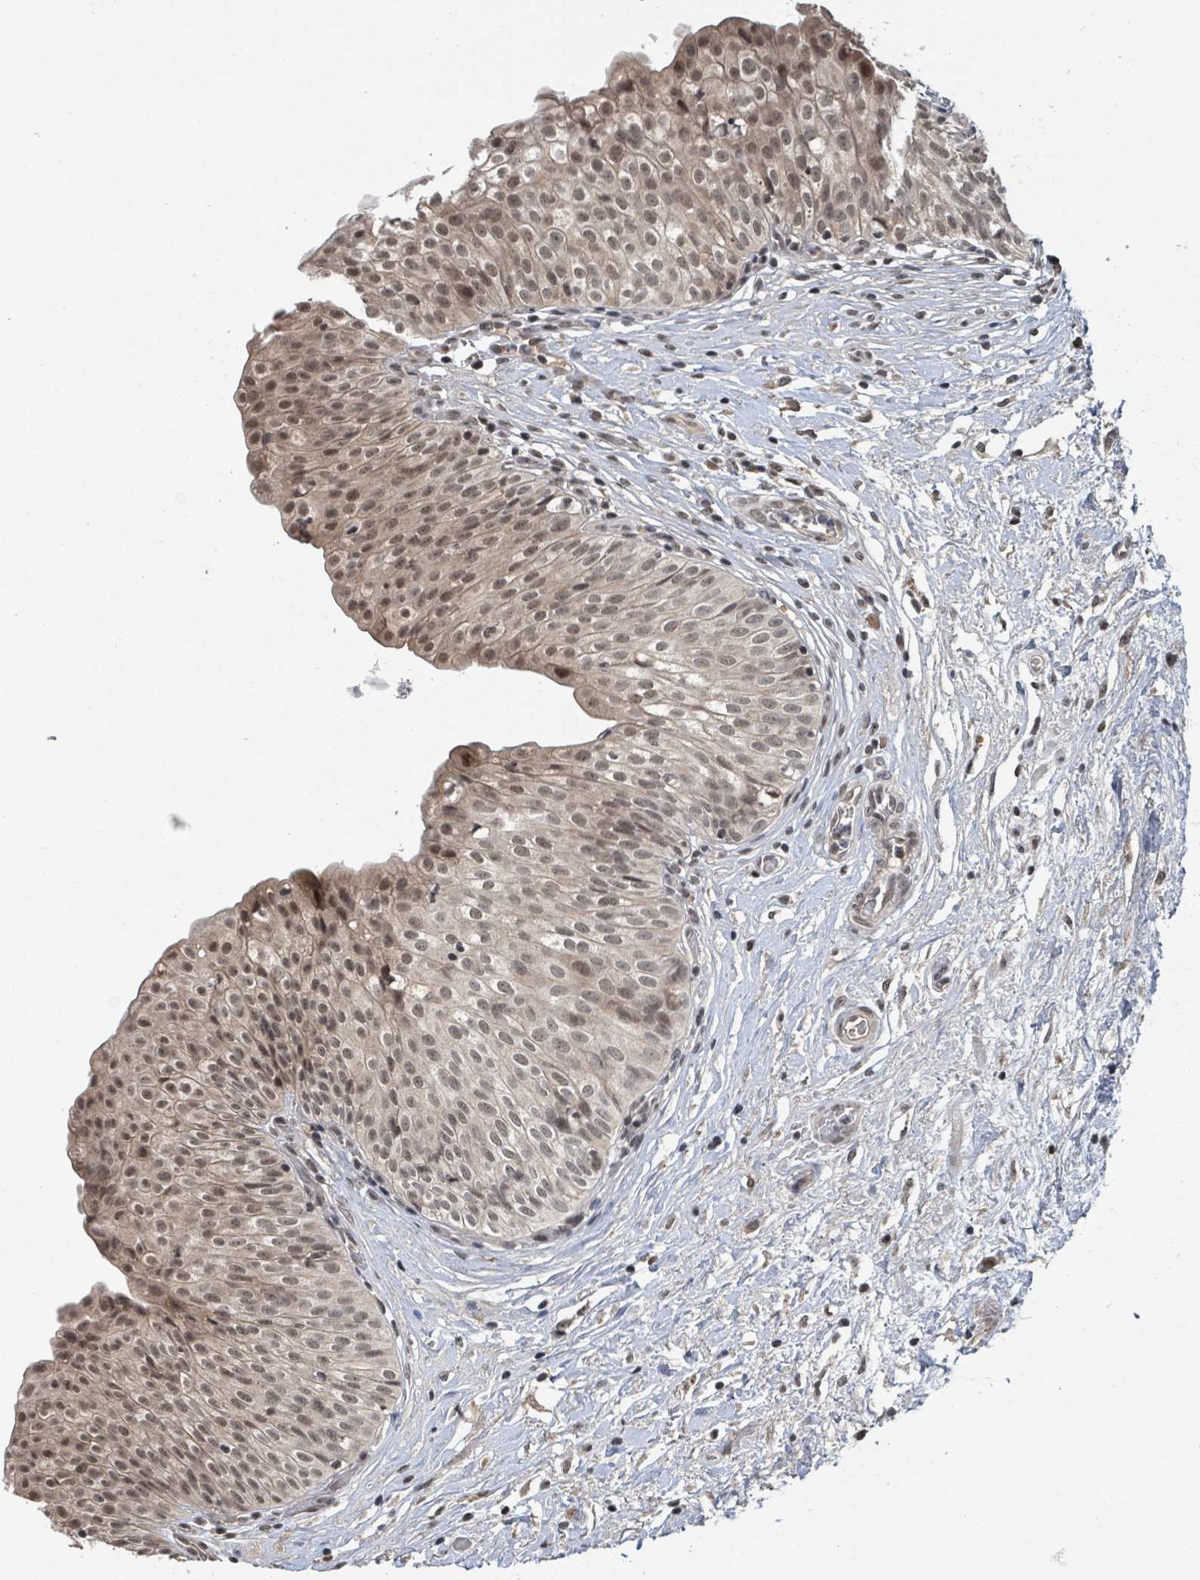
{"staining": {"intensity": "moderate", "quantity": ">75%", "location": "cytoplasmic/membranous,nuclear"}, "tissue": "urinary bladder", "cell_type": "Urothelial cells", "image_type": "normal", "snomed": [{"axis": "morphology", "description": "Normal tissue, NOS"}, {"axis": "topography", "description": "Urinary bladder"}], "caption": "Protein analysis of benign urinary bladder demonstrates moderate cytoplasmic/membranous,nuclear staining in approximately >75% of urothelial cells.", "gene": "ZBTB14", "patient": {"sex": "male", "age": 55}}